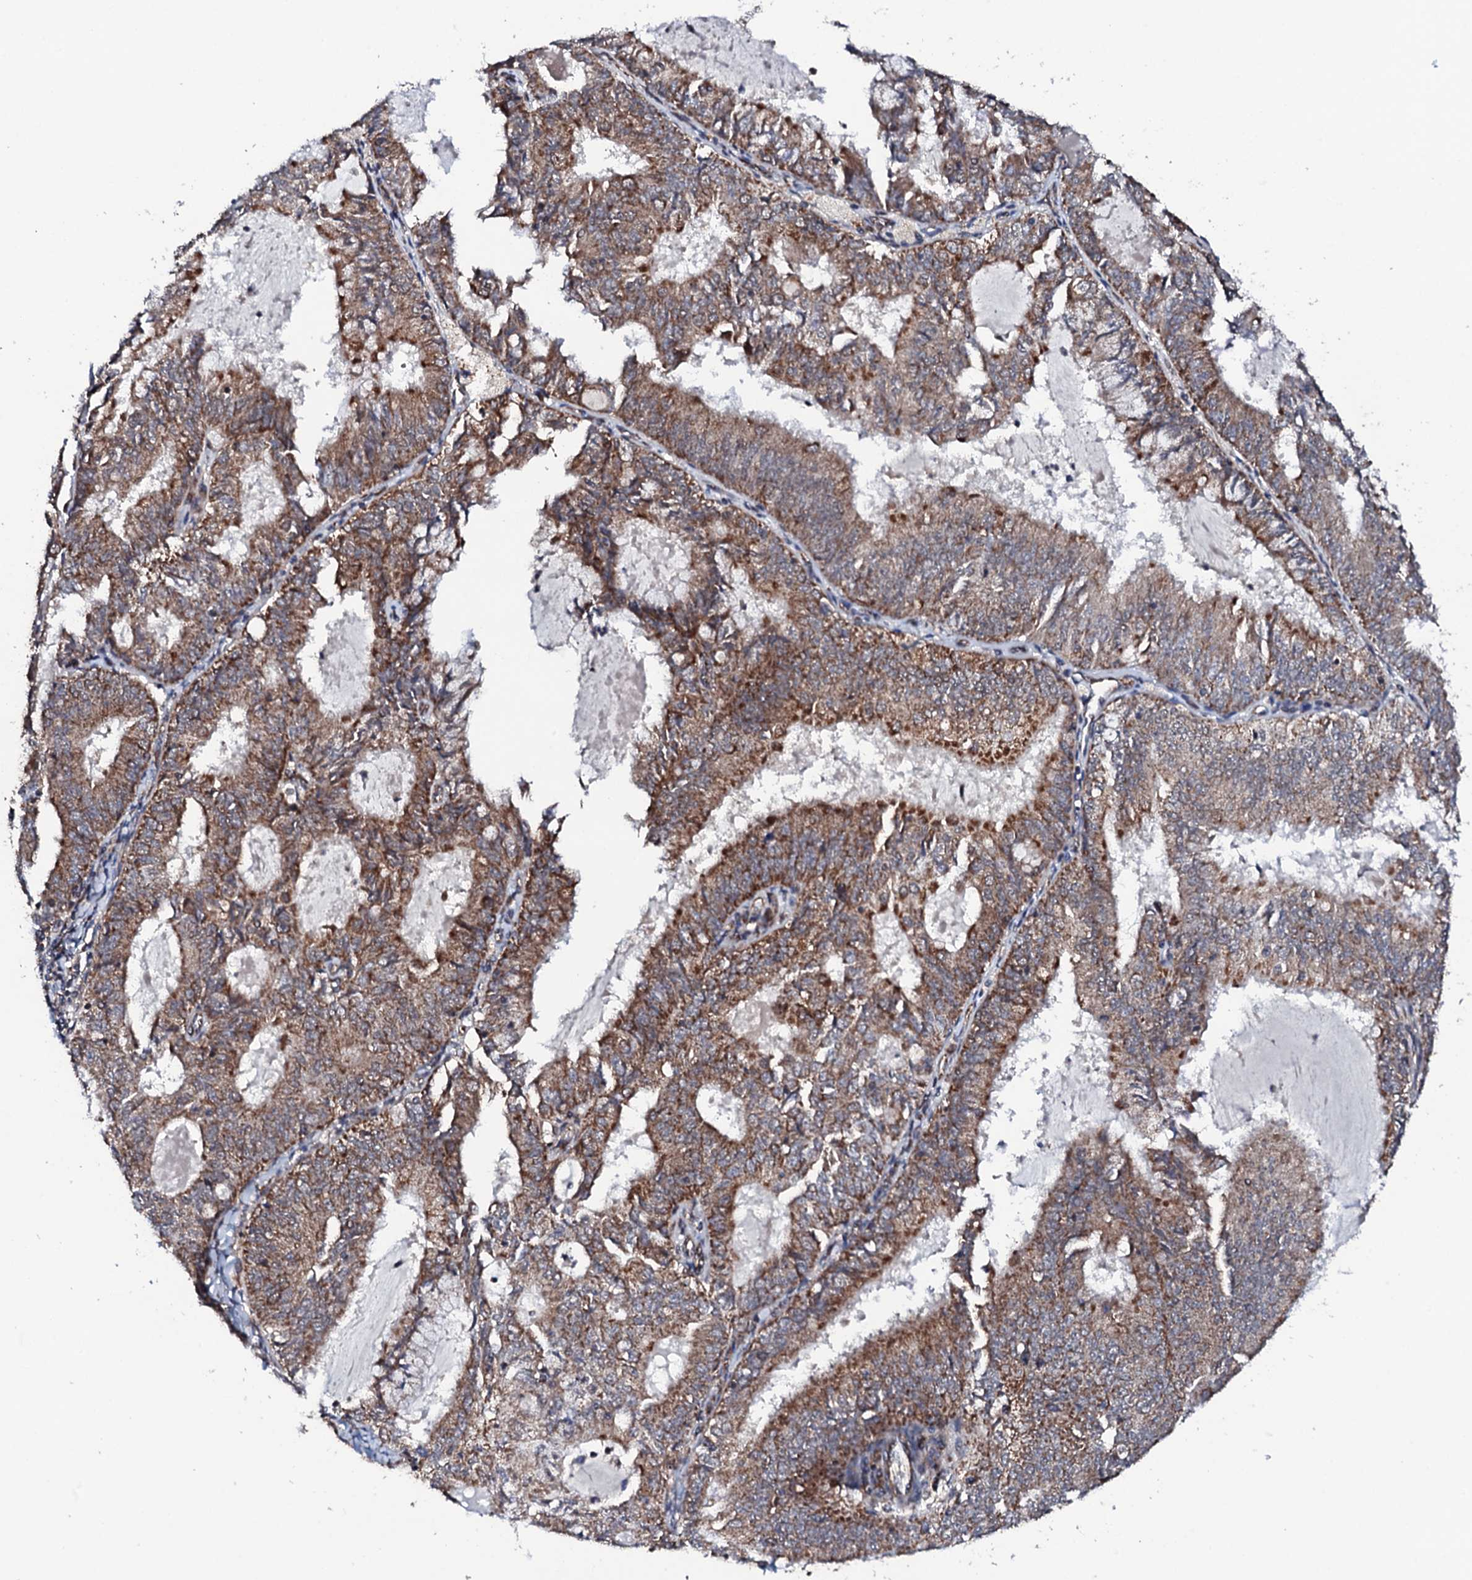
{"staining": {"intensity": "moderate", "quantity": ">75%", "location": "cytoplasmic/membranous"}, "tissue": "endometrial cancer", "cell_type": "Tumor cells", "image_type": "cancer", "snomed": [{"axis": "morphology", "description": "Adenocarcinoma, NOS"}, {"axis": "topography", "description": "Endometrium"}], "caption": "Protein staining exhibits moderate cytoplasmic/membranous positivity in approximately >75% of tumor cells in endometrial cancer.", "gene": "MTIF3", "patient": {"sex": "female", "age": 57}}